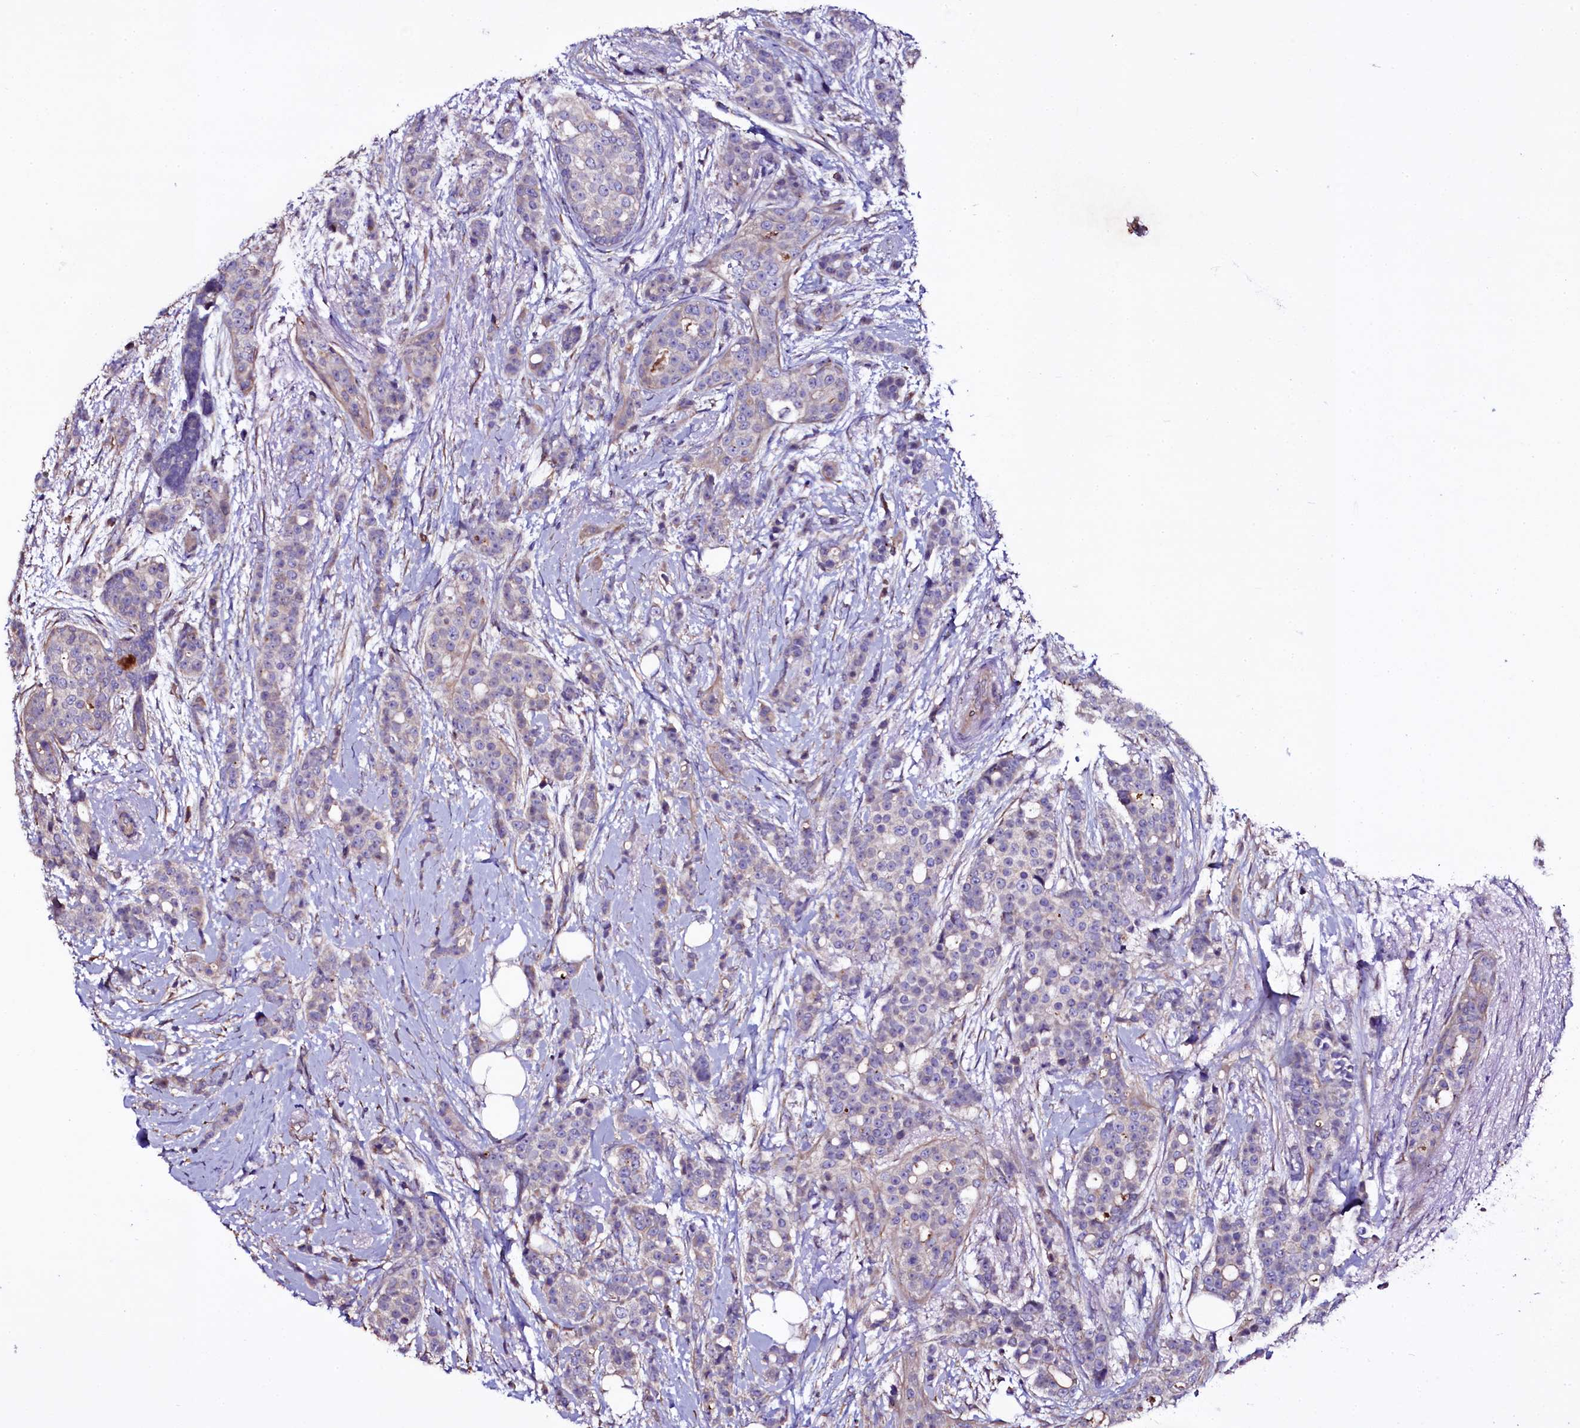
{"staining": {"intensity": "weak", "quantity": "<25%", "location": "cytoplasmic/membranous"}, "tissue": "breast cancer", "cell_type": "Tumor cells", "image_type": "cancer", "snomed": [{"axis": "morphology", "description": "Lobular carcinoma"}, {"axis": "topography", "description": "Breast"}], "caption": "Tumor cells show no significant protein staining in lobular carcinoma (breast). (DAB (3,3'-diaminobenzidine) IHC visualized using brightfield microscopy, high magnification).", "gene": "WIPF3", "patient": {"sex": "female", "age": 51}}